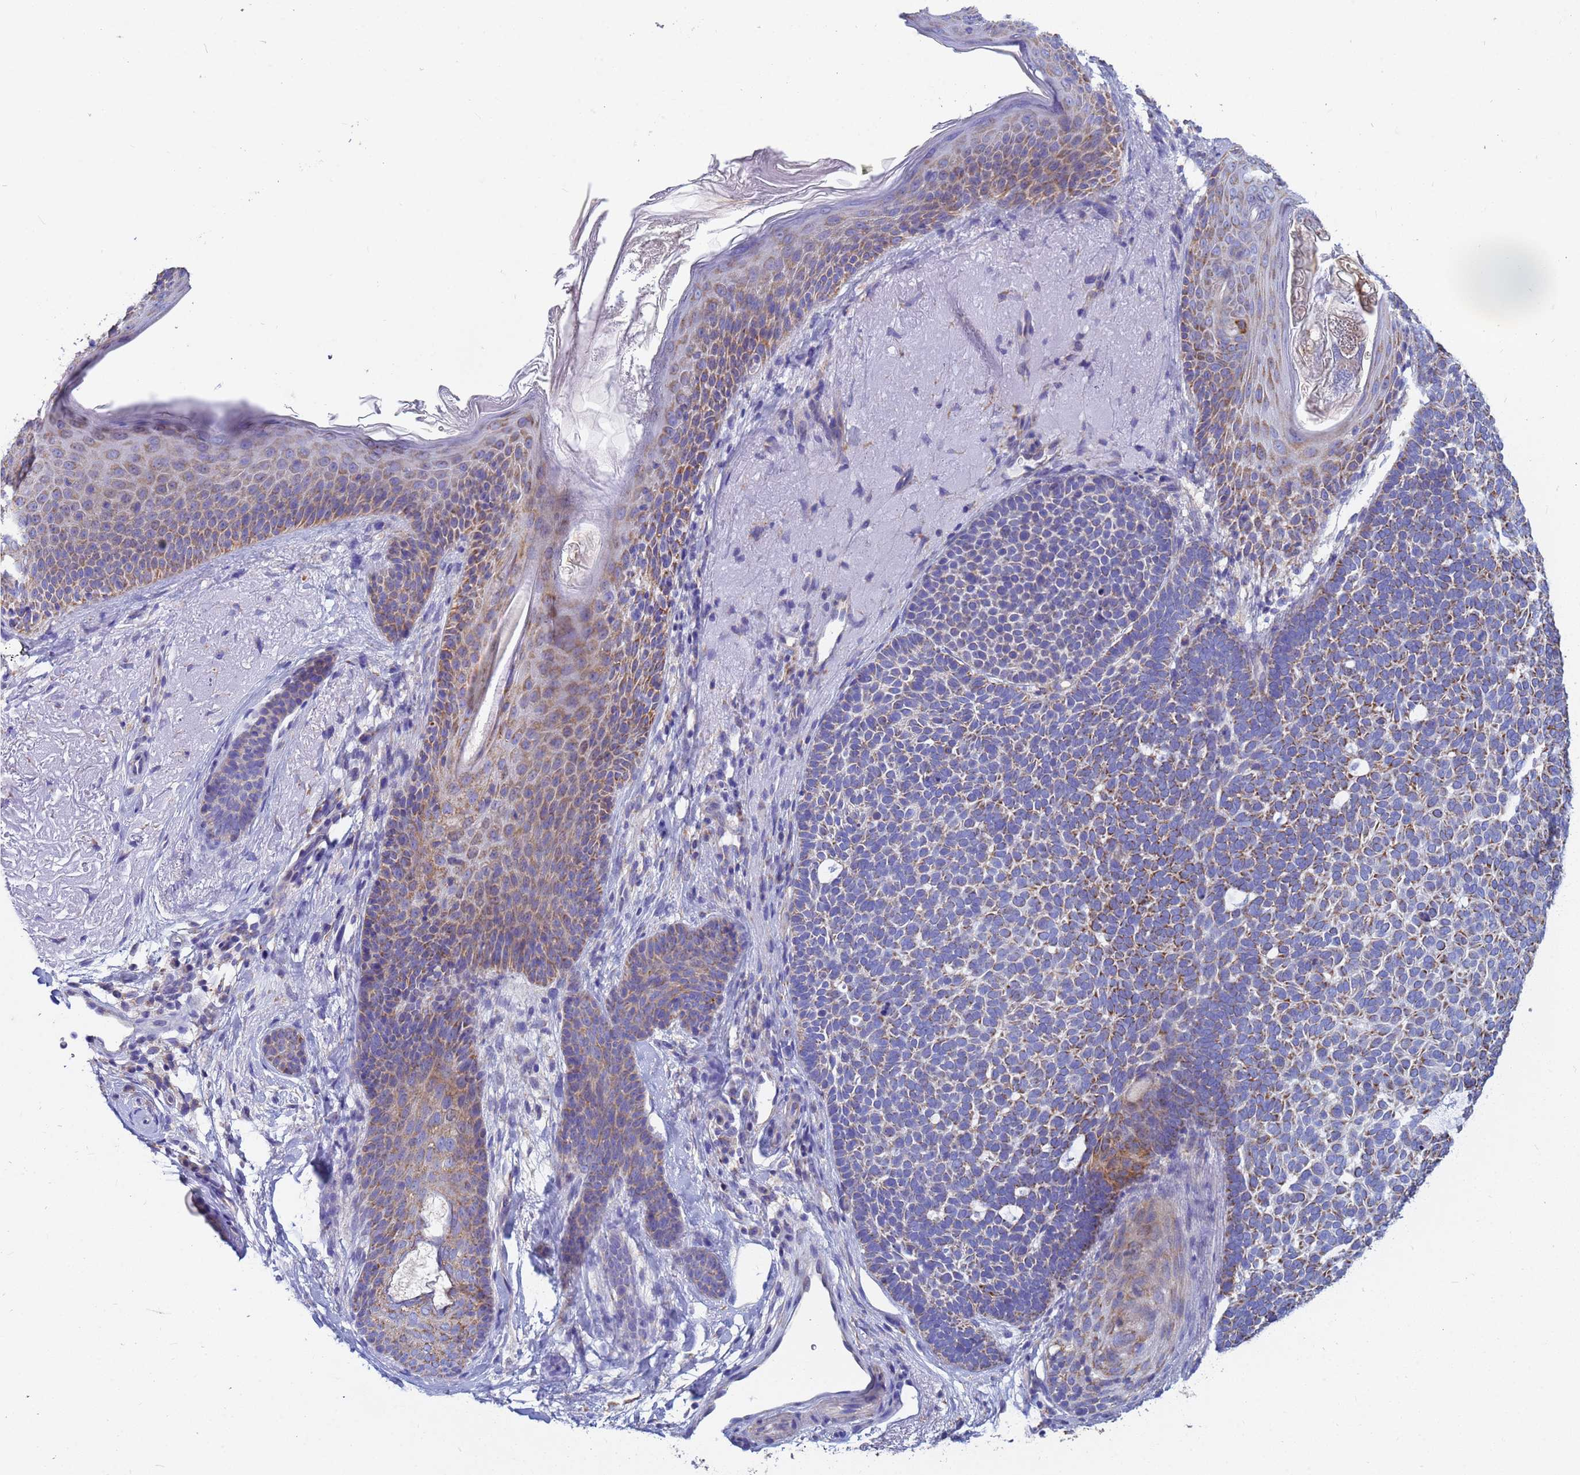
{"staining": {"intensity": "weak", "quantity": ">75%", "location": "cytoplasmic/membranous"}, "tissue": "skin cancer", "cell_type": "Tumor cells", "image_type": "cancer", "snomed": [{"axis": "morphology", "description": "Basal cell carcinoma"}, {"axis": "topography", "description": "Skin"}], "caption": "Immunohistochemical staining of human skin cancer (basal cell carcinoma) exhibits weak cytoplasmic/membranous protein staining in about >75% of tumor cells.", "gene": "UQCRH", "patient": {"sex": "female", "age": 77}}